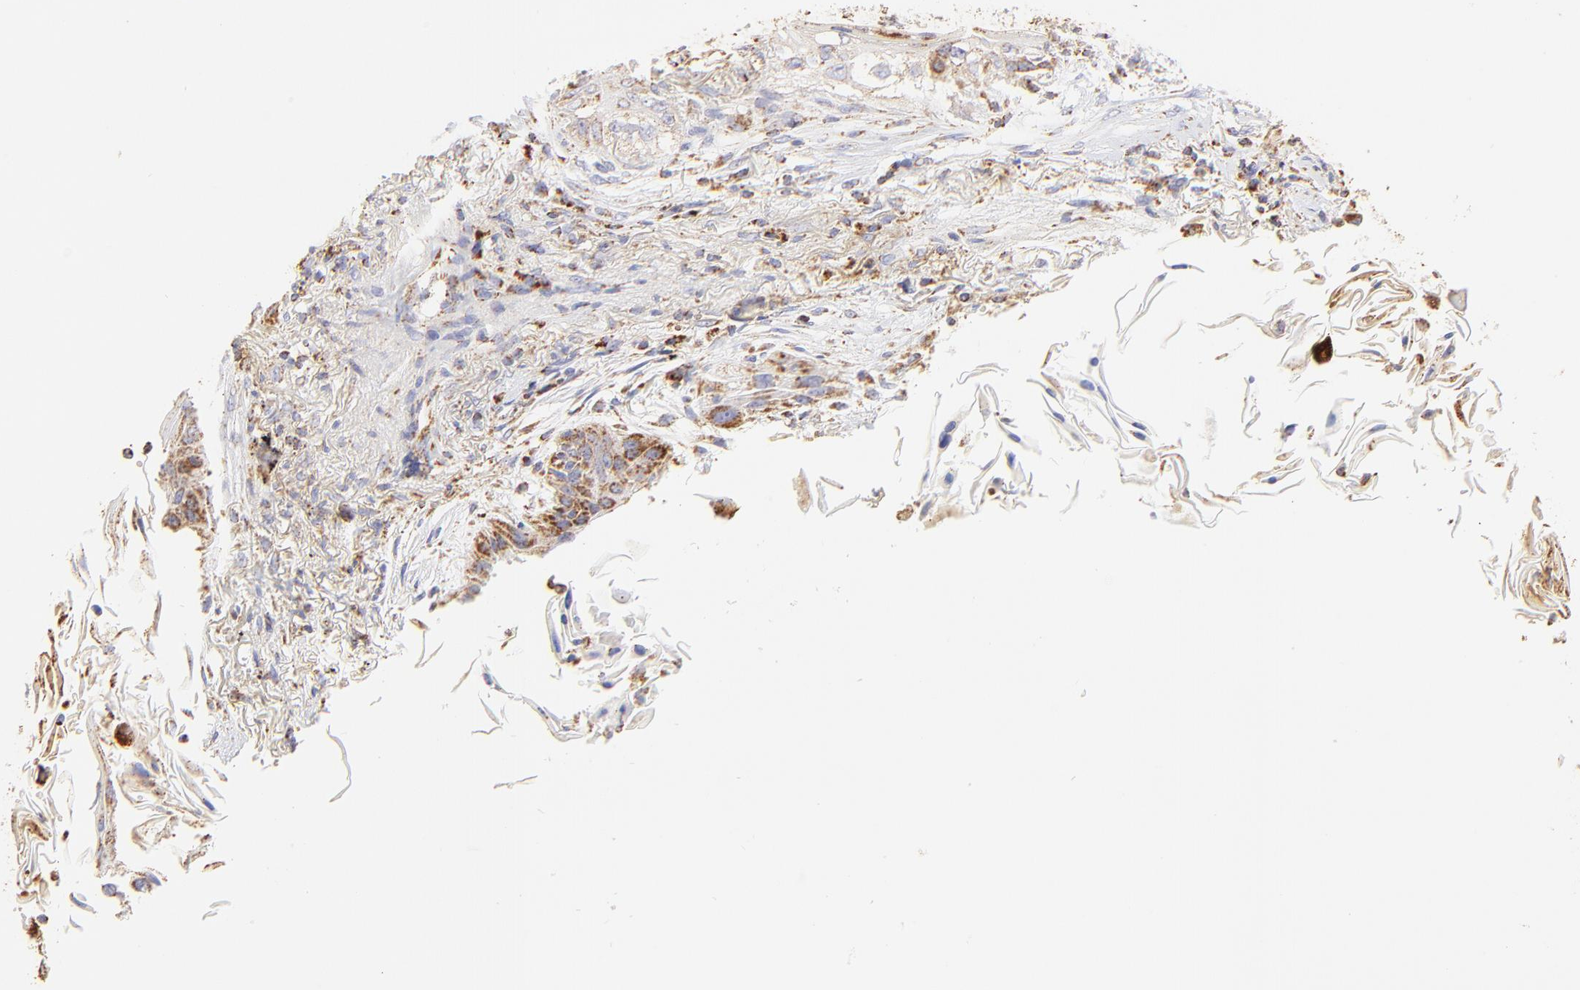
{"staining": {"intensity": "moderate", "quantity": "25%-75%", "location": "cytoplasmic/membranous"}, "tissue": "lung cancer", "cell_type": "Tumor cells", "image_type": "cancer", "snomed": [{"axis": "morphology", "description": "Squamous cell carcinoma, NOS"}, {"axis": "topography", "description": "Lung"}], "caption": "A micrograph of human squamous cell carcinoma (lung) stained for a protein demonstrates moderate cytoplasmic/membranous brown staining in tumor cells. (Stains: DAB (3,3'-diaminobenzidine) in brown, nuclei in blue, Microscopy: brightfield microscopy at high magnification).", "gene": "ECH1", "patient": {"sex": "female", "age": 67}}